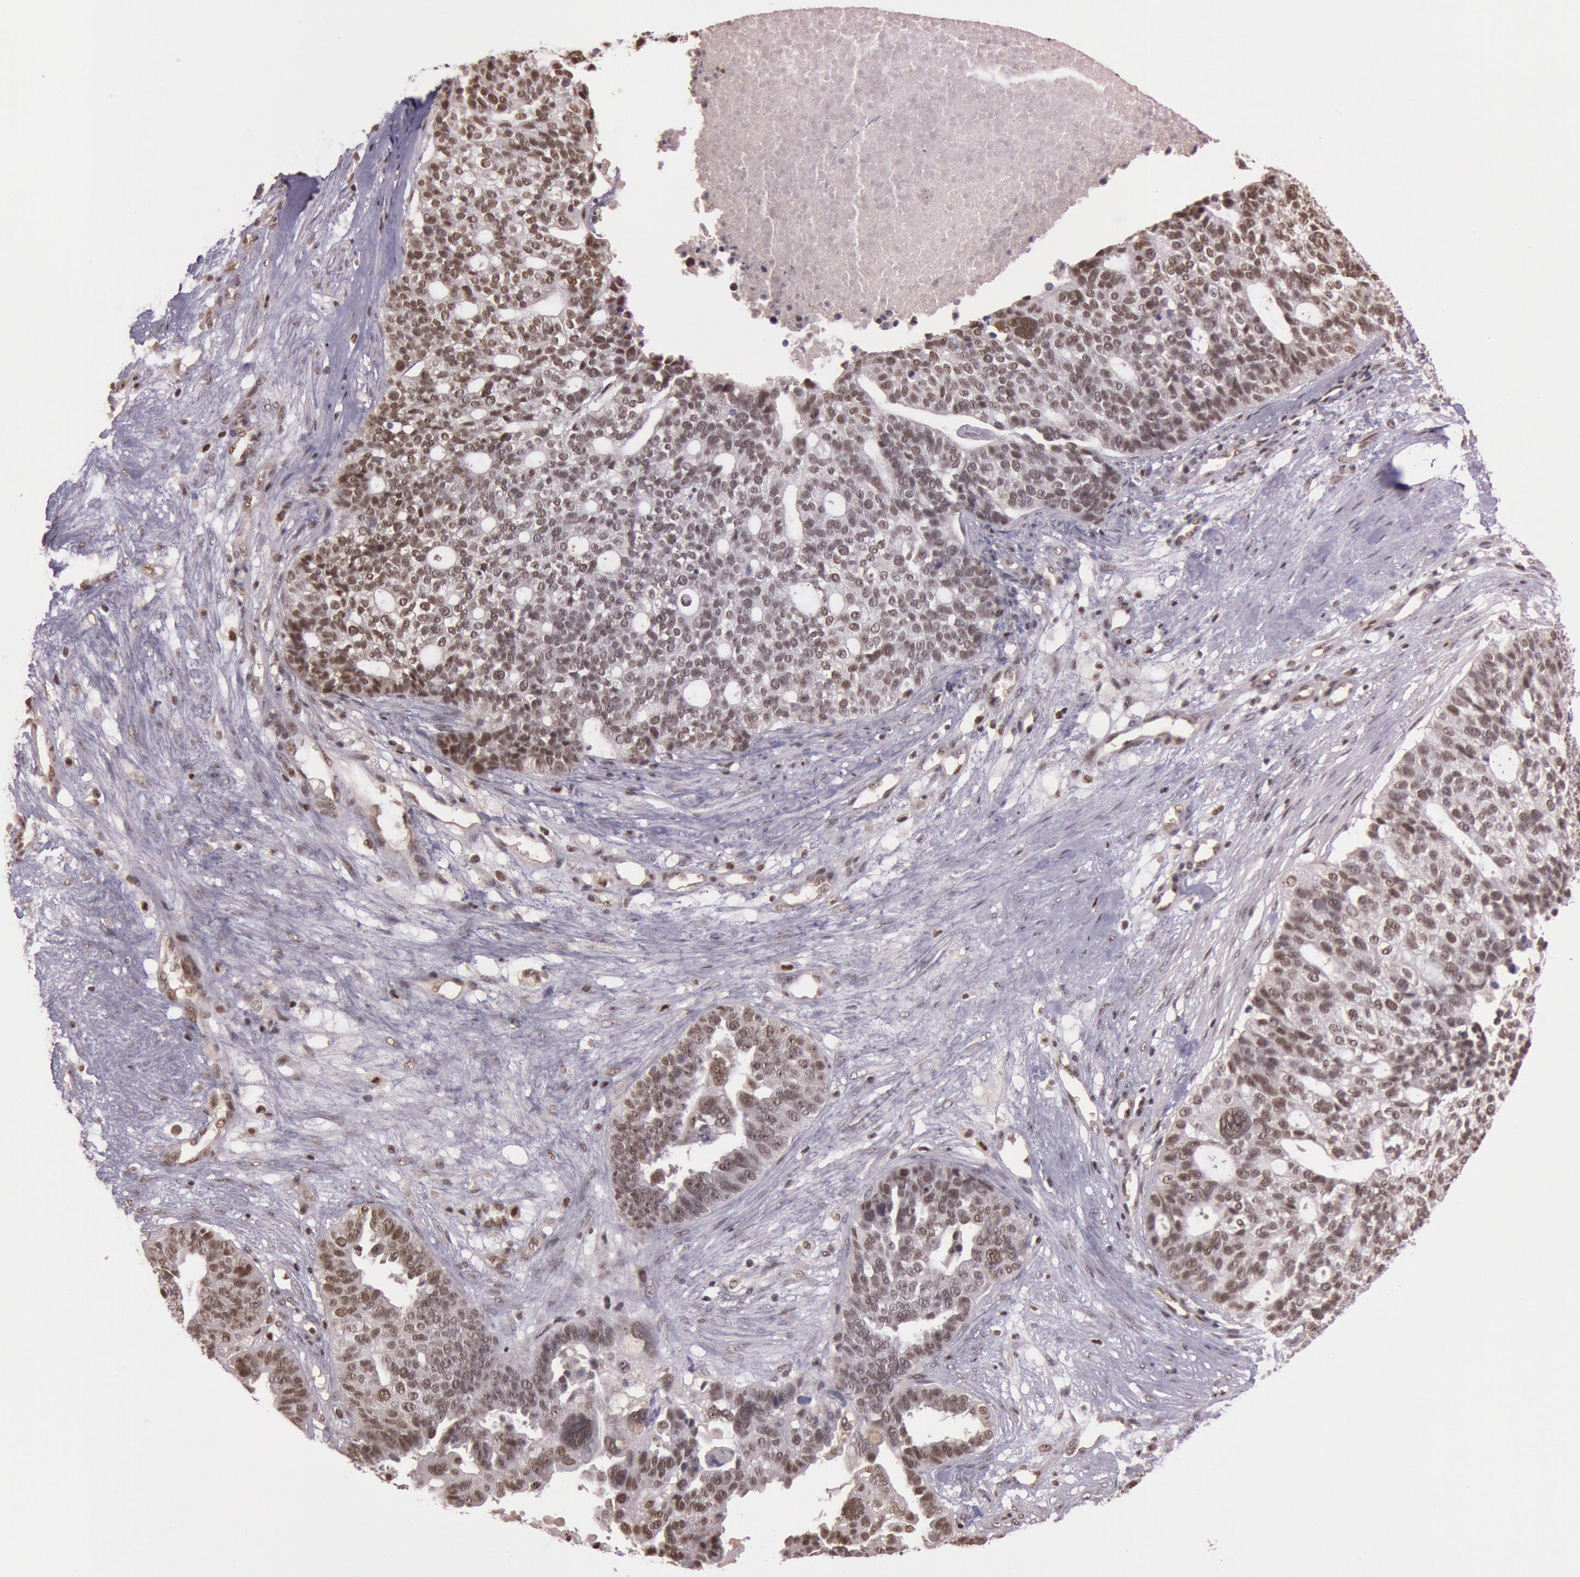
{"staining": {"intensity": "weak", "quantity": "25%-75%", "location": "nuclear"}, "tissue": "ovarian cancer", "cell_type": "Tumor cells", "image_type": "cancer", "snomed": [{"axis": "morphology", "description": "Cystadenocarcinoma, serous, NOS"}, {"axis": "topography", "description": "Ovary"}], "caption": "This is a micrograph of immunohistochemistry (IHC) staining of ovarian cancer (serous cystadenocarcinoma), which shows weak positivity in the nuclear of tumor cells.", "gene": "TASL", "patient": {"sex": "female", "age": 59}}